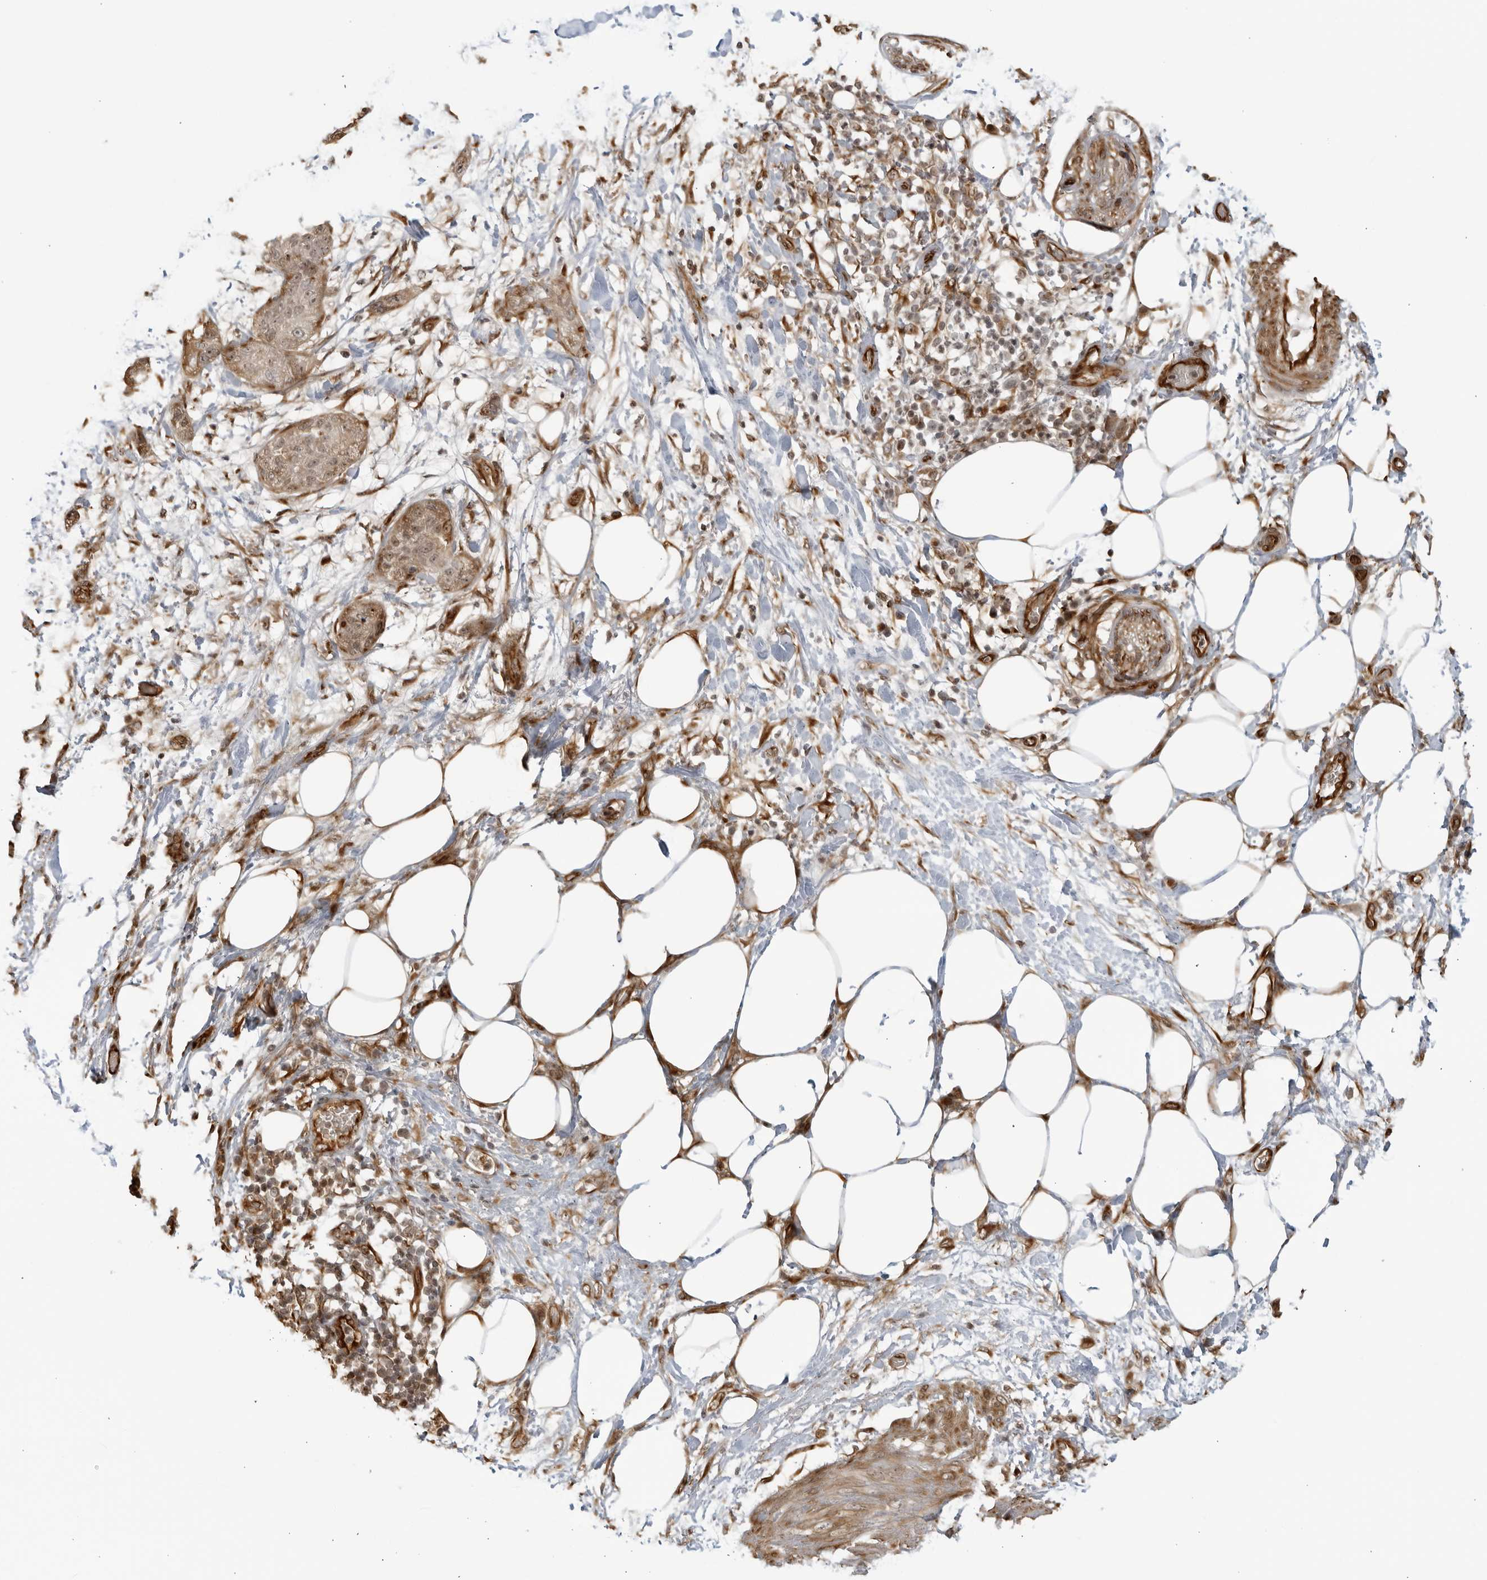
{"staining": {"intensity": "weak", "quantity": ">75%", "location": "cytoplasmic/membranous,nuclear"}, "tissue": "pancreatic cancer", "cell_type": "Tumor cells", "image_type": "cancer", "snomed": [{"axis": "morphology", "description": "Adenocarcinoma, NOS"}, {"axis": "topography", "description": "Pancreas"}], "caption": "Immunohistochemistry (IHC) photomicrograph of pancreatic cancer stained for a protein (brown), which exhibits low levels of weak cytoplasmic/membranous and nuclear expression in approximately >75% of tumor cells.", "gene": "TCF21", "patient": {"sex": "female", "age": 78}}